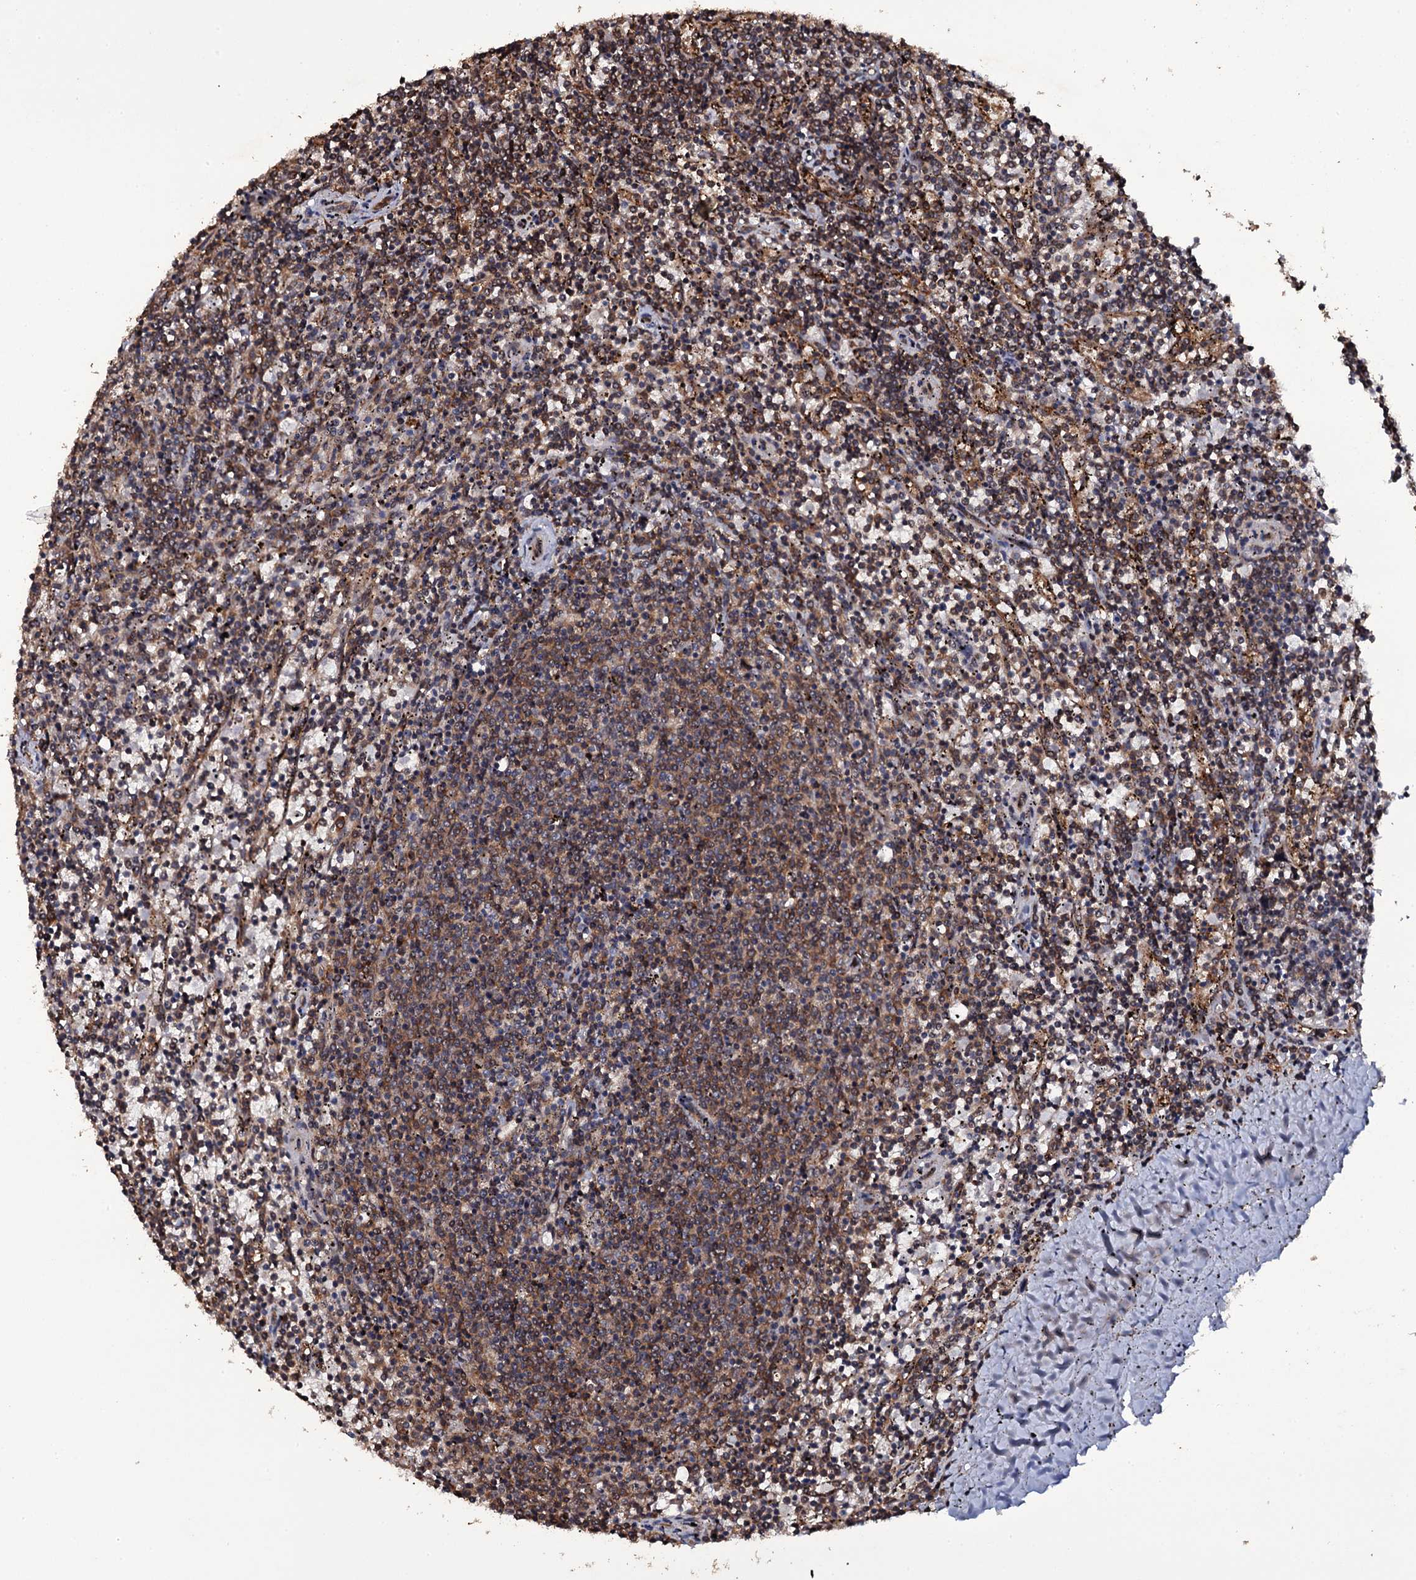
{"staining": {"intensity": "moderate", "quantity": ">75%", "location": "cytoplasmic/membranous"}, "tissue": "lymphoma", "cell_type": "Tumor cells", "image_type": "cancer", "snomed": [{"axis": "morphology", "description": "Malignant lymphoma, non-Hodgkin's type, Low grade"}, {"axis": "topography", "description": "Spleen"}], "caption": "Protein expression analysis of lymphoma exhibits moderate cytoplasmic/membranous staining in approximately >75% of tumor cells. (DAB IHC with brightfield microscopy, high magnification).", "gene": "TTC23", "patient": {"sex": "female", "age": 50}}